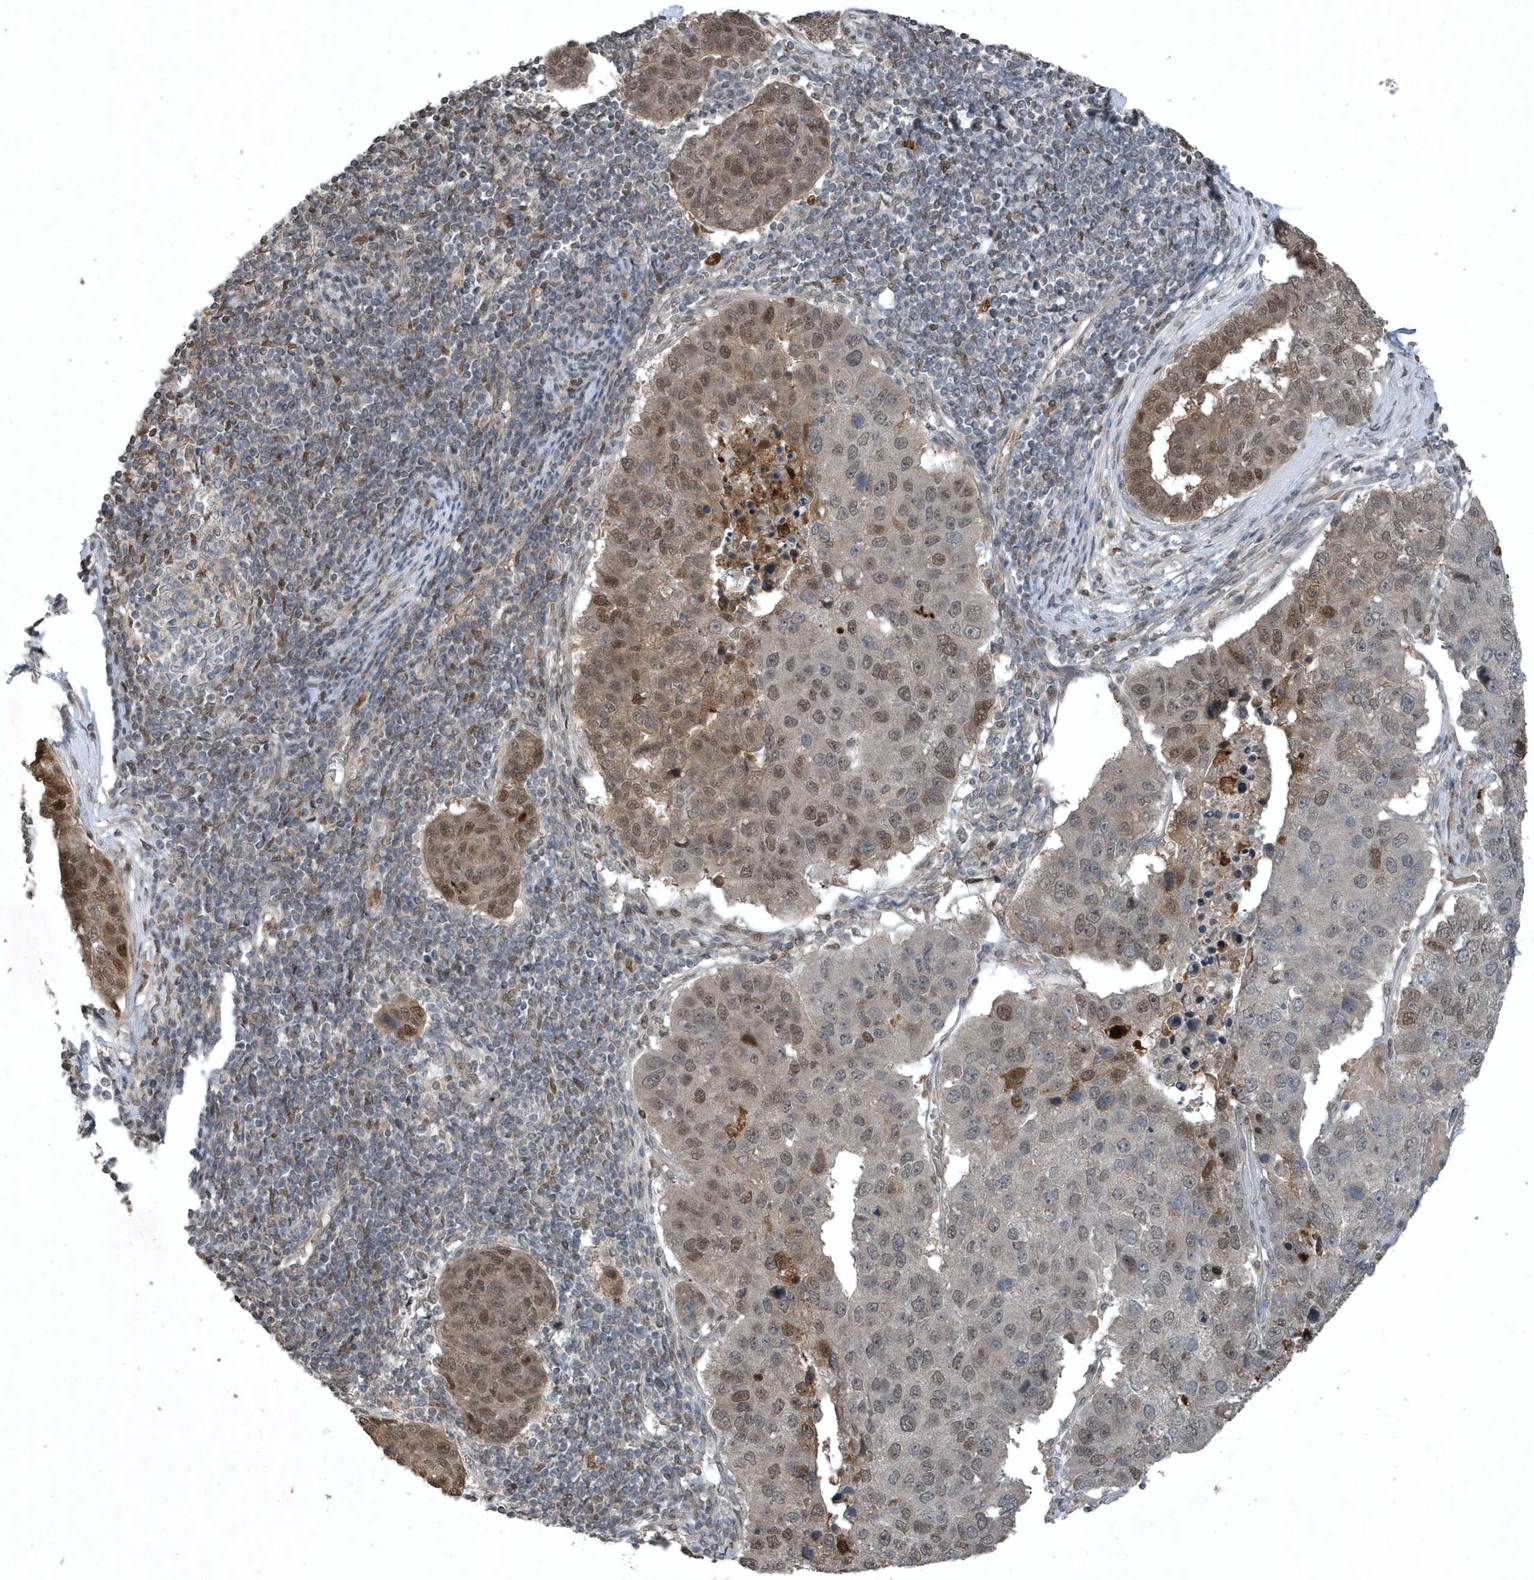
{"staining": {"intensity": "moderate", "quantity": "25%-75%", "location": "nuclear"}, "tissue": "pancreatic cancer", "cell_type": "Tumor cells", "image_type": "cancer", "snomed": [{"axis": "morphology", "description": "Adenocarcinoma, NOS"}, {"axis": "topography", "description": "Pancreas"}], "caption": "Immunohistochemical staining of human pancreatic cancer shows medium levels of moderate nuclear protein positivity in approximately 25%-75% of tumor cells.", "gene": "HSPA1A", "patient": {"sex": "female", "age": 61}}